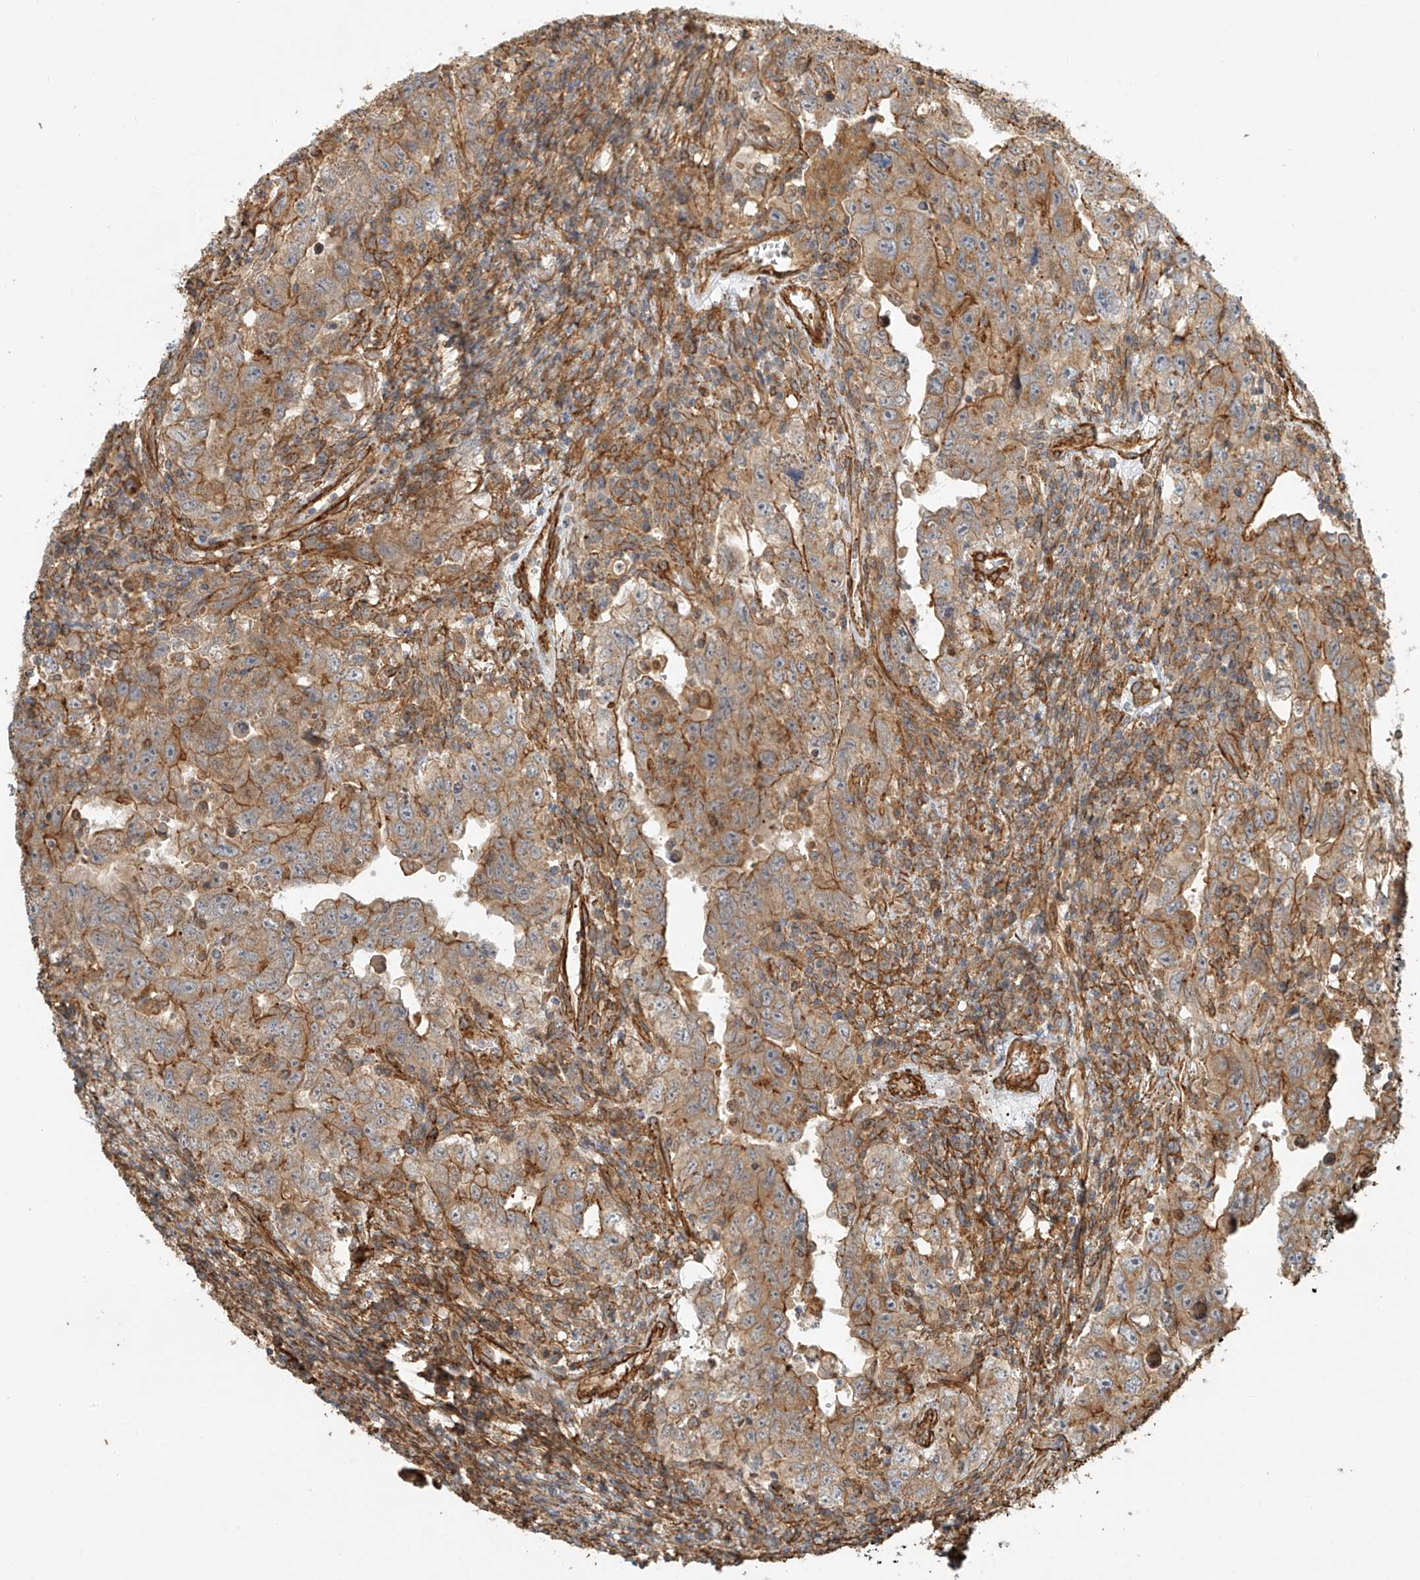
{"staining": {"intensity": "moderate", "quantity": ">75%", "location": "cytoplasmic/membranous"}, "tissue": "testis cancer", "cell_type": "Tumor cells", "image_type": "cancer", "snomed": [{"axis": "morphology", "description": "Carcinoma, Embryonal, NOS"}, {"axis": "topography", "description": "Testis"}], "caption": "Immunohistochemical staining of testis embryonal carcinoma shows moderate cytoplasmic/membranous protein staining in about >75% of tumor cells. Ihc stains the protein in brown and the nuclei are stained blue.", "gene": "CSMD3", "patient": {"sex": "male", "age": 26}}